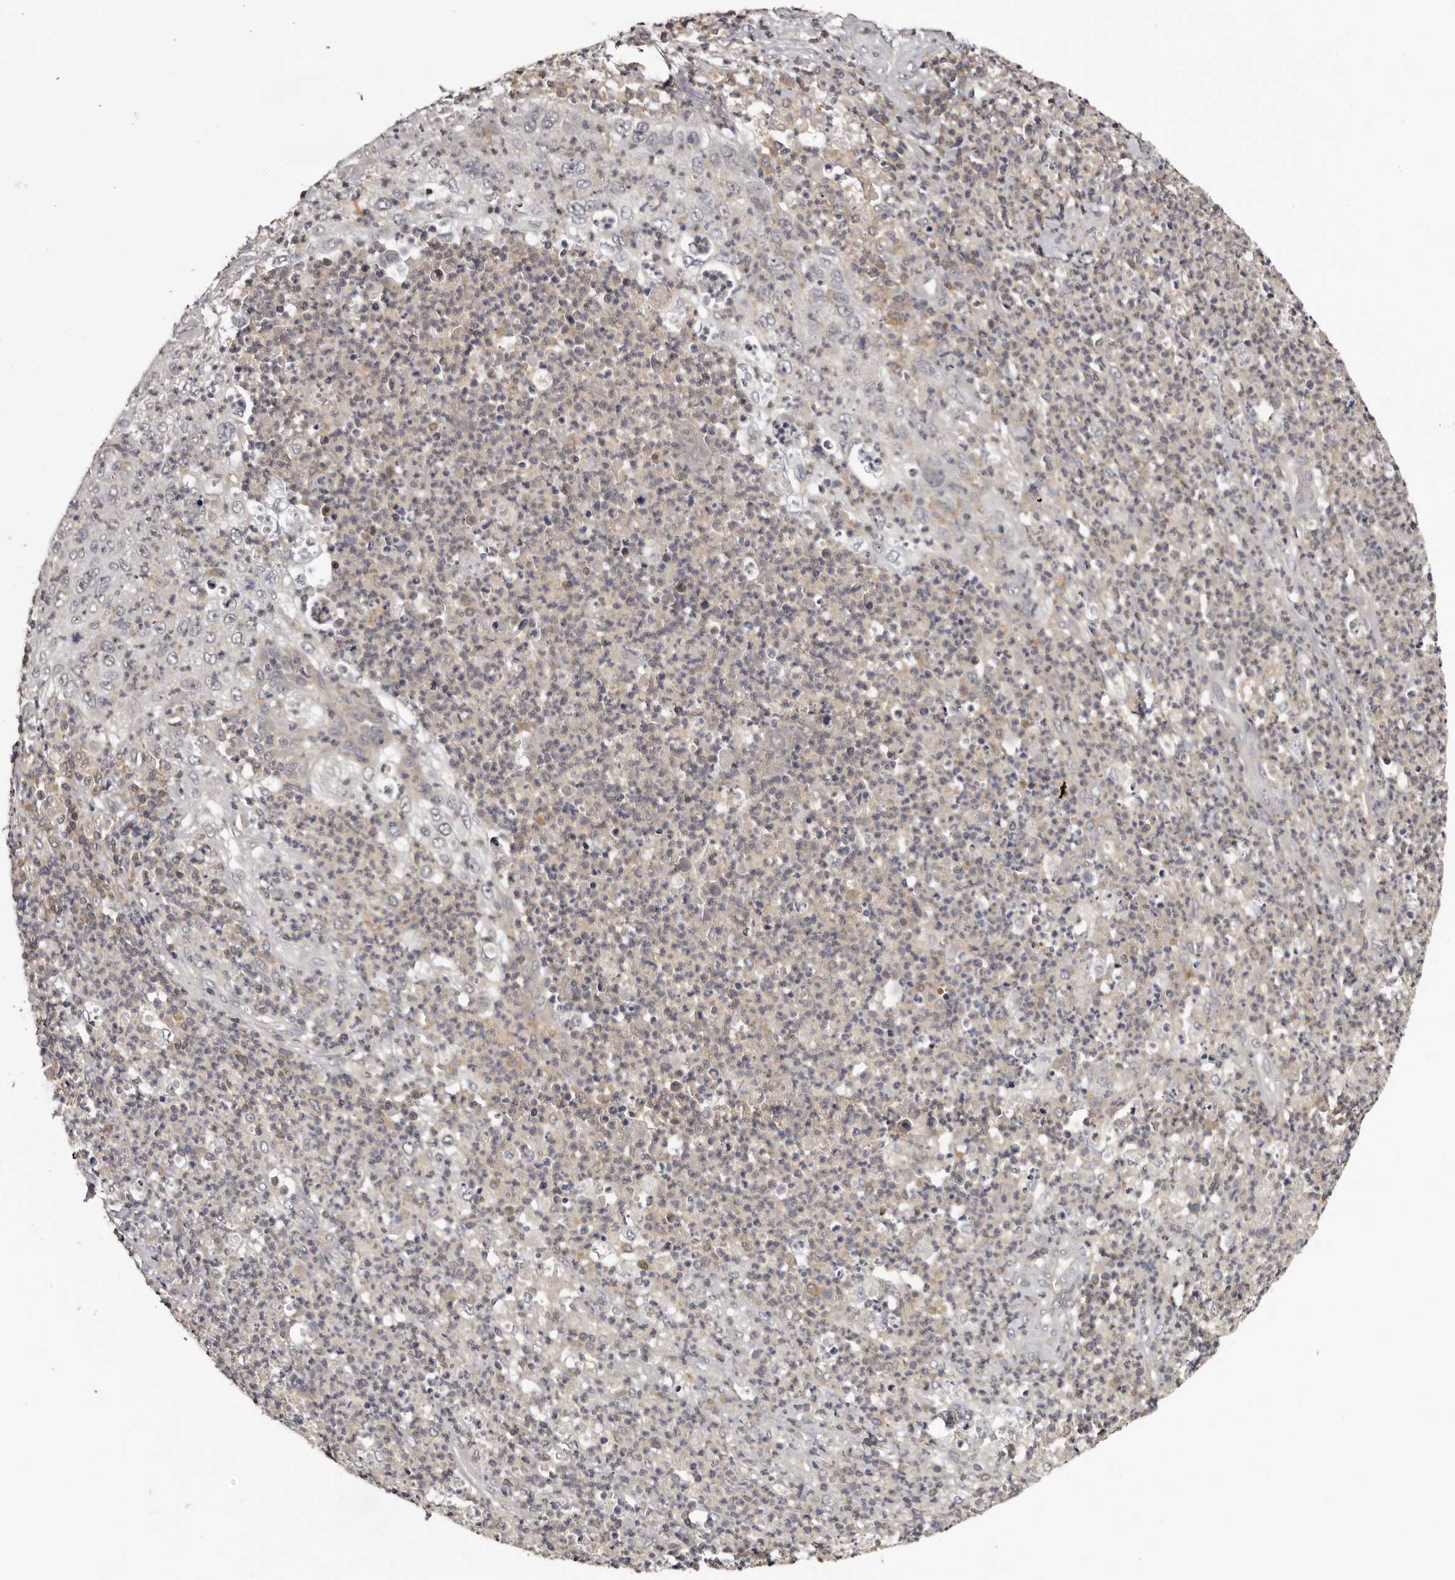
{"staining": {"intensity": "negative", "quantity": "none", "location": "none"}, "tissue": "cervical cancer", "cell_type": "Tumor cells", "image_type": "cancer", "snomed": [{"axis": "morphology", "description": "Squamous cell carcinoma, NOS"}, {"axis": "topography", "description": "Cervix"}], "caption": "Immunohistochemistry (IHC) image of cervical cancer (squamous cell carcinoma) stained for a protein (brown), which displays no staining in tumor cells. (DAB immunohistochemistry visualized using brightfield microscopy, high magnification).", "gene": "ANKRD44", "patient": {"sex": "female", "age": 30}}